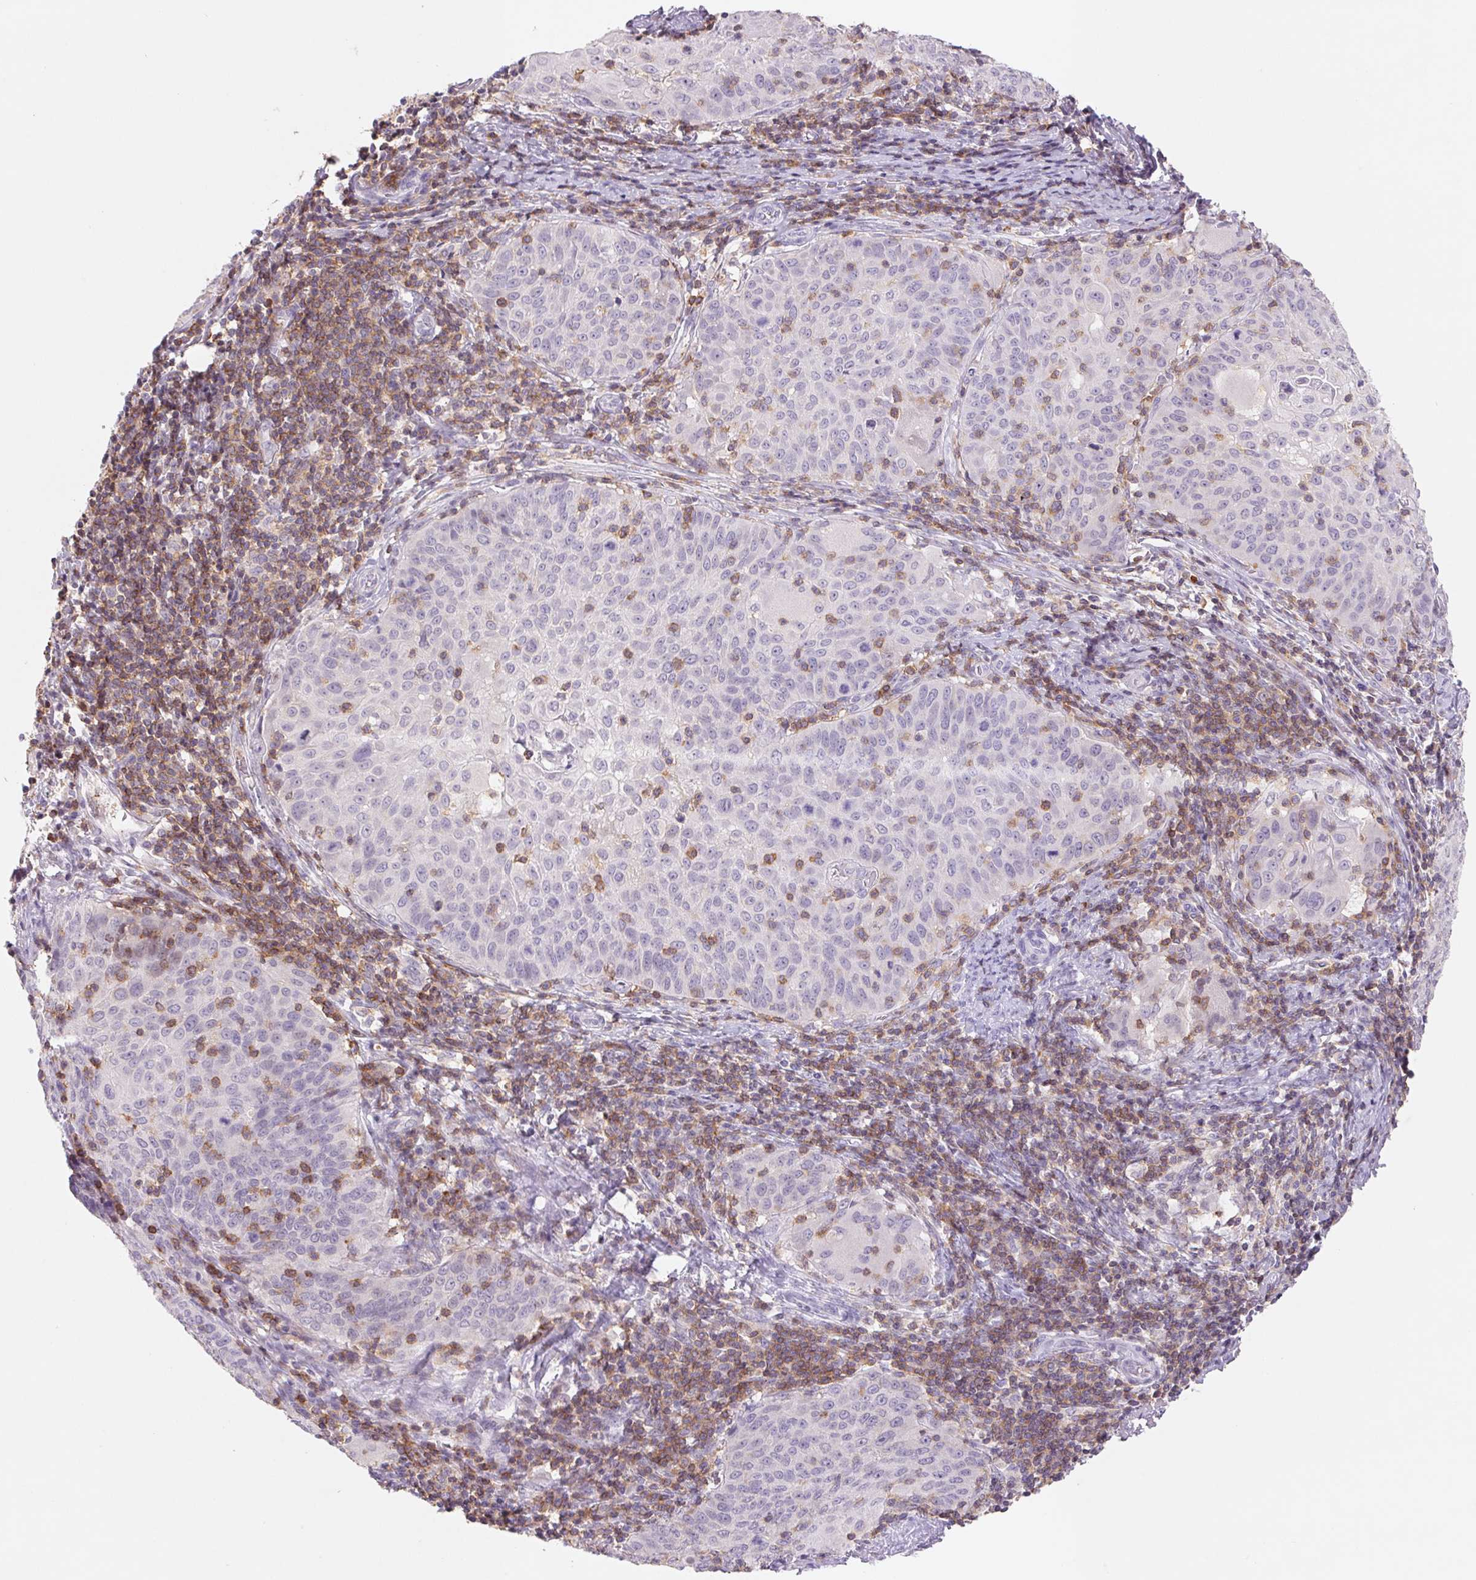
{"staining": {"intensity": "negative", "quantity": "none", "location": "none"}, "tissue": "cervical cancer", "cell_type": "Tumor cells", "image_type": "cancer", "snomed": [{"axis": "morphology", "description": "Squamous cell carcinoma, NOS"}, {"axis": "topography", "description": "Cervix"}], "caption": "Immunohistochemical staining of cervical cancer (squamous cell carcinoma) reveals no significant expression in tumor cells.", "gene": "KIF26A", "patient": {"sex": "female", "age": 65}}